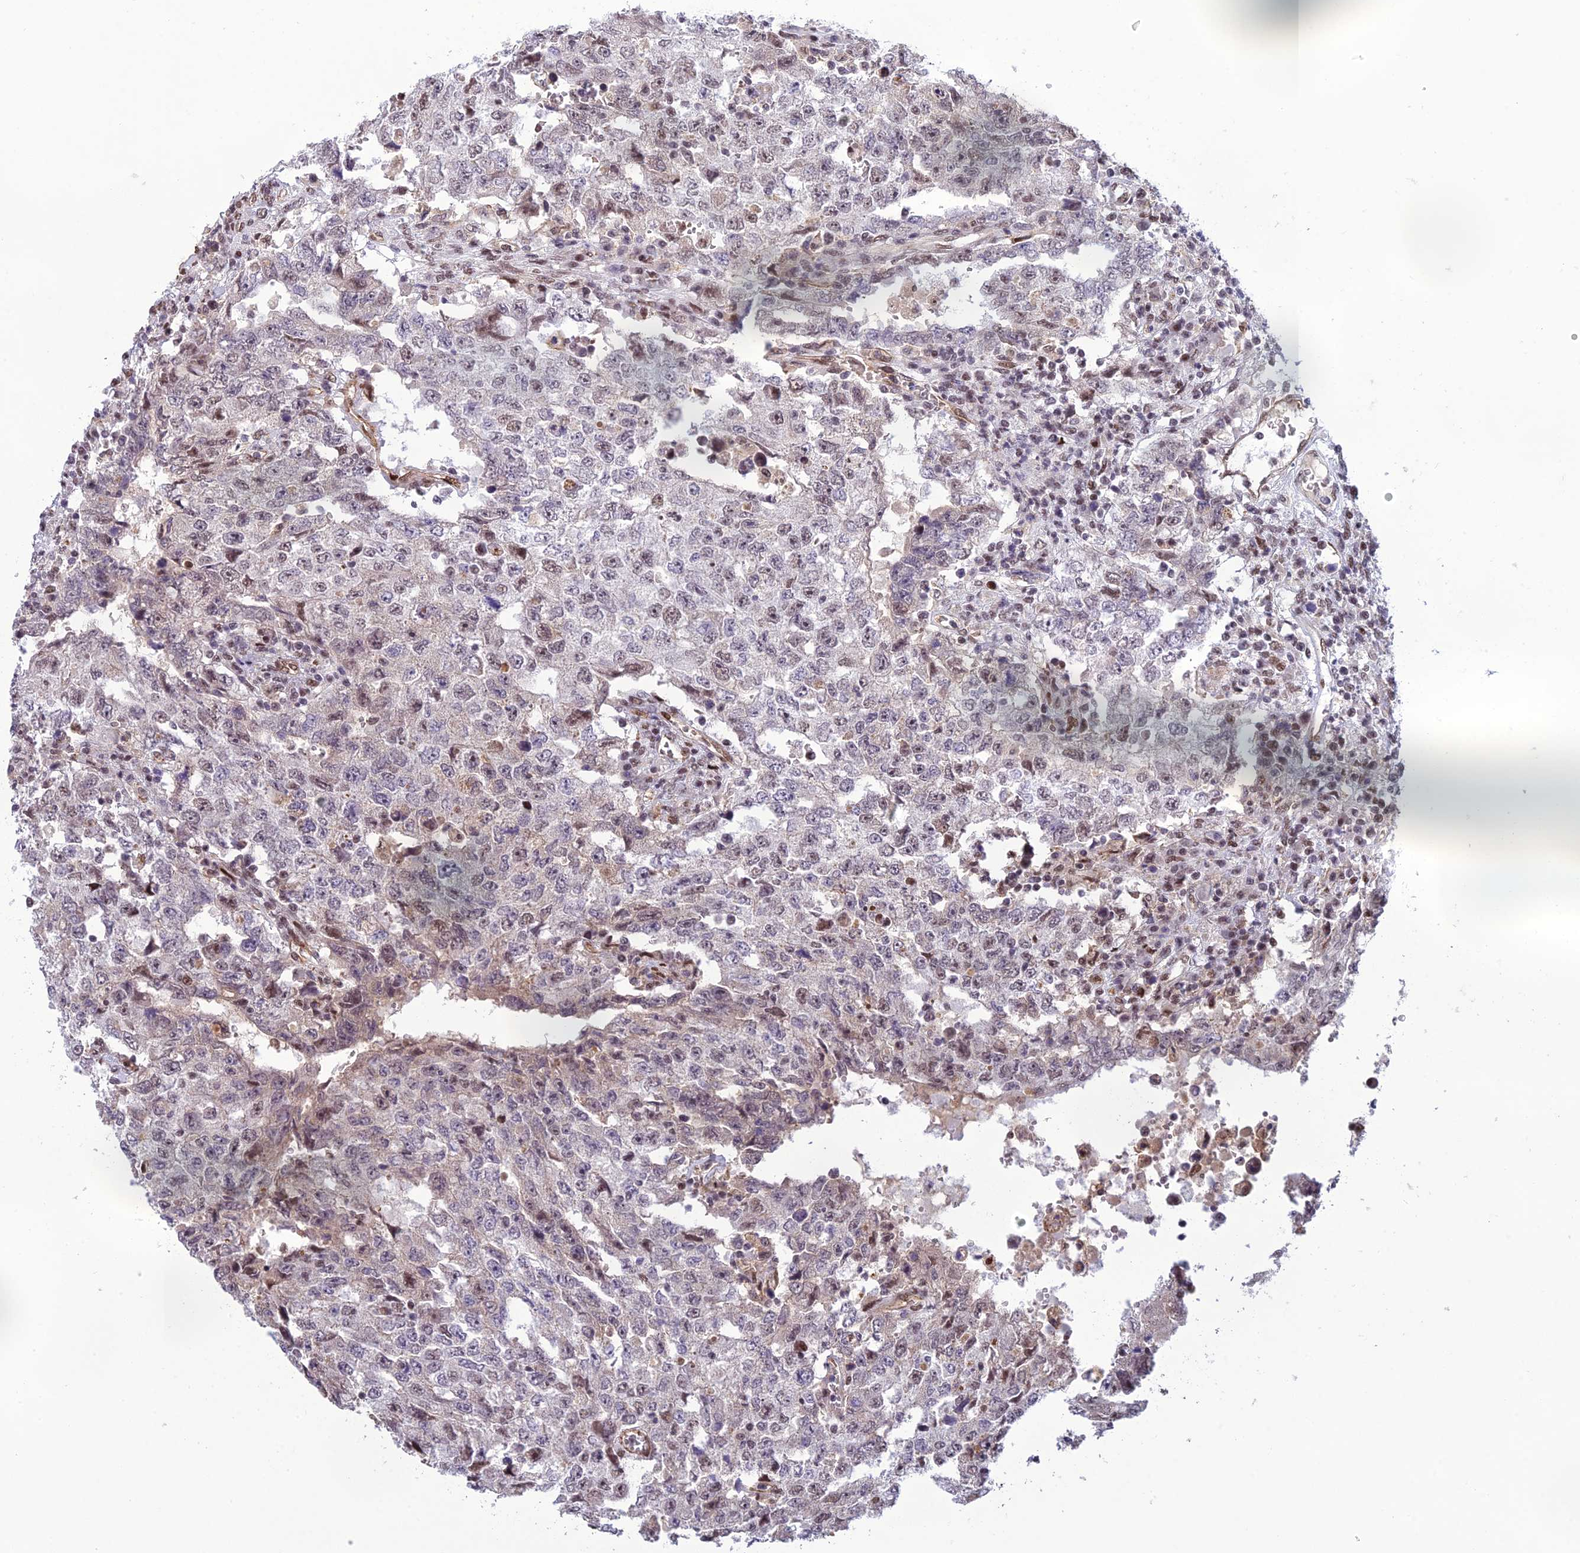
{"staining": {"intensity": "weak", "quantity": "<25%", "location": "nuclear"}, "tissue": "testis cancer", "cell_type": "Tumor cells", "image_type": "cancer", "snomed": [{"axis": "morphology", "description": "Carcinoma, Embryonal, NOS"}, {"axis": "topography", "description": "Testis"}], "caption": "There is no significant expression in tumor cells of testis cancer (embryonal carcinoma).", "gene": "RANBP3", "patient": {"sex": "male", "age": 26}}